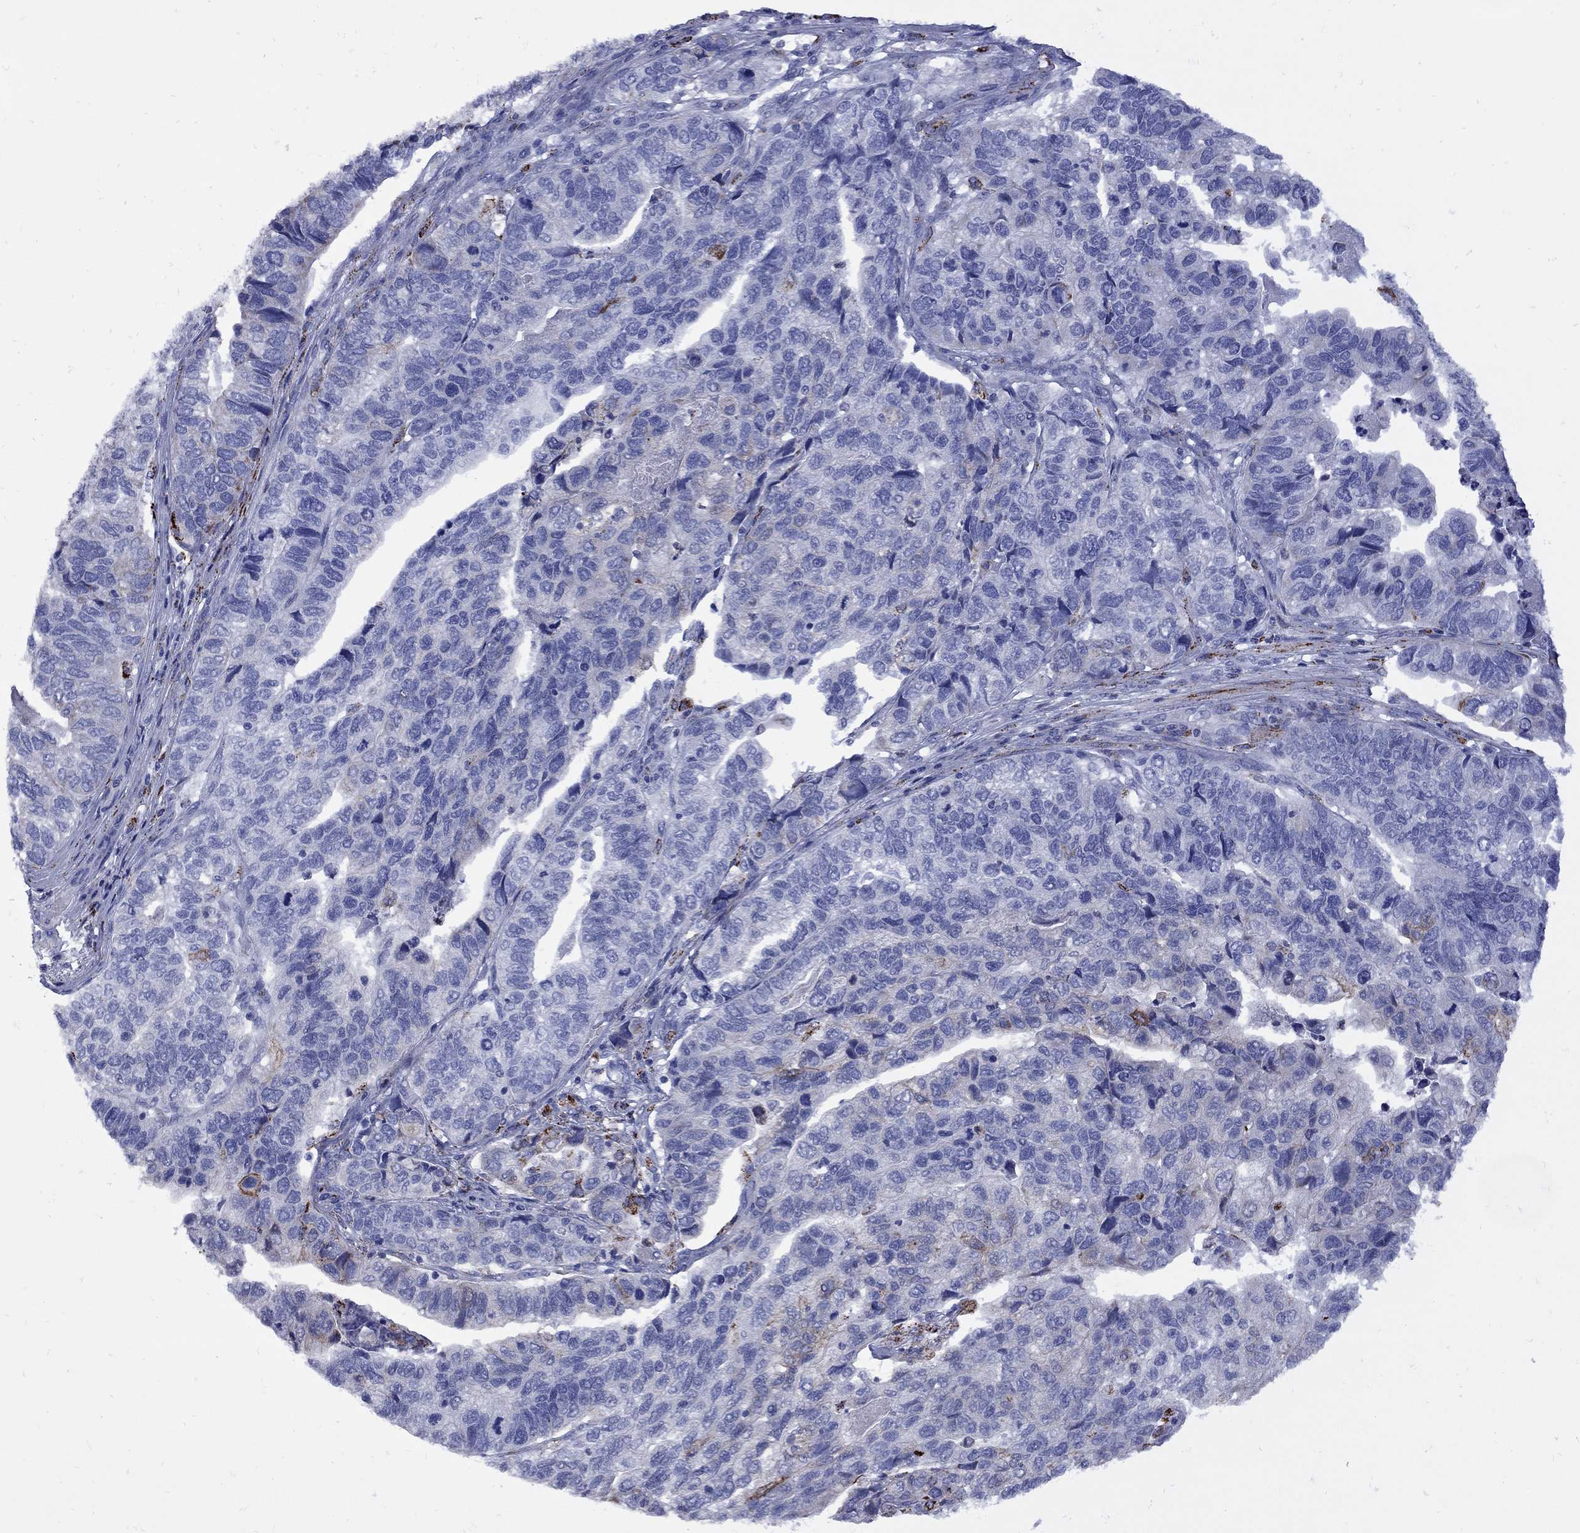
{"staining": {"intensity": "weak", "quantity": "<25%", "location": "cytoplasmic/membranous"}, "tissue": "stomach cancer", "cell_type": "Tumor cells", "image_type": "cancer", "snomed": [{"axis": "morphology", "description": "Adenocarcinoma, NOS"}, {"axis": "topography", "description": "Stomach, upper"}], "caption": "IHC image of neoplastic tissue: human stomach cancer stained with DAB displays no significant protein positivity in tumor cells.", "gene": "SESTD1", "patient": {"sex": "female", "age": 67}}